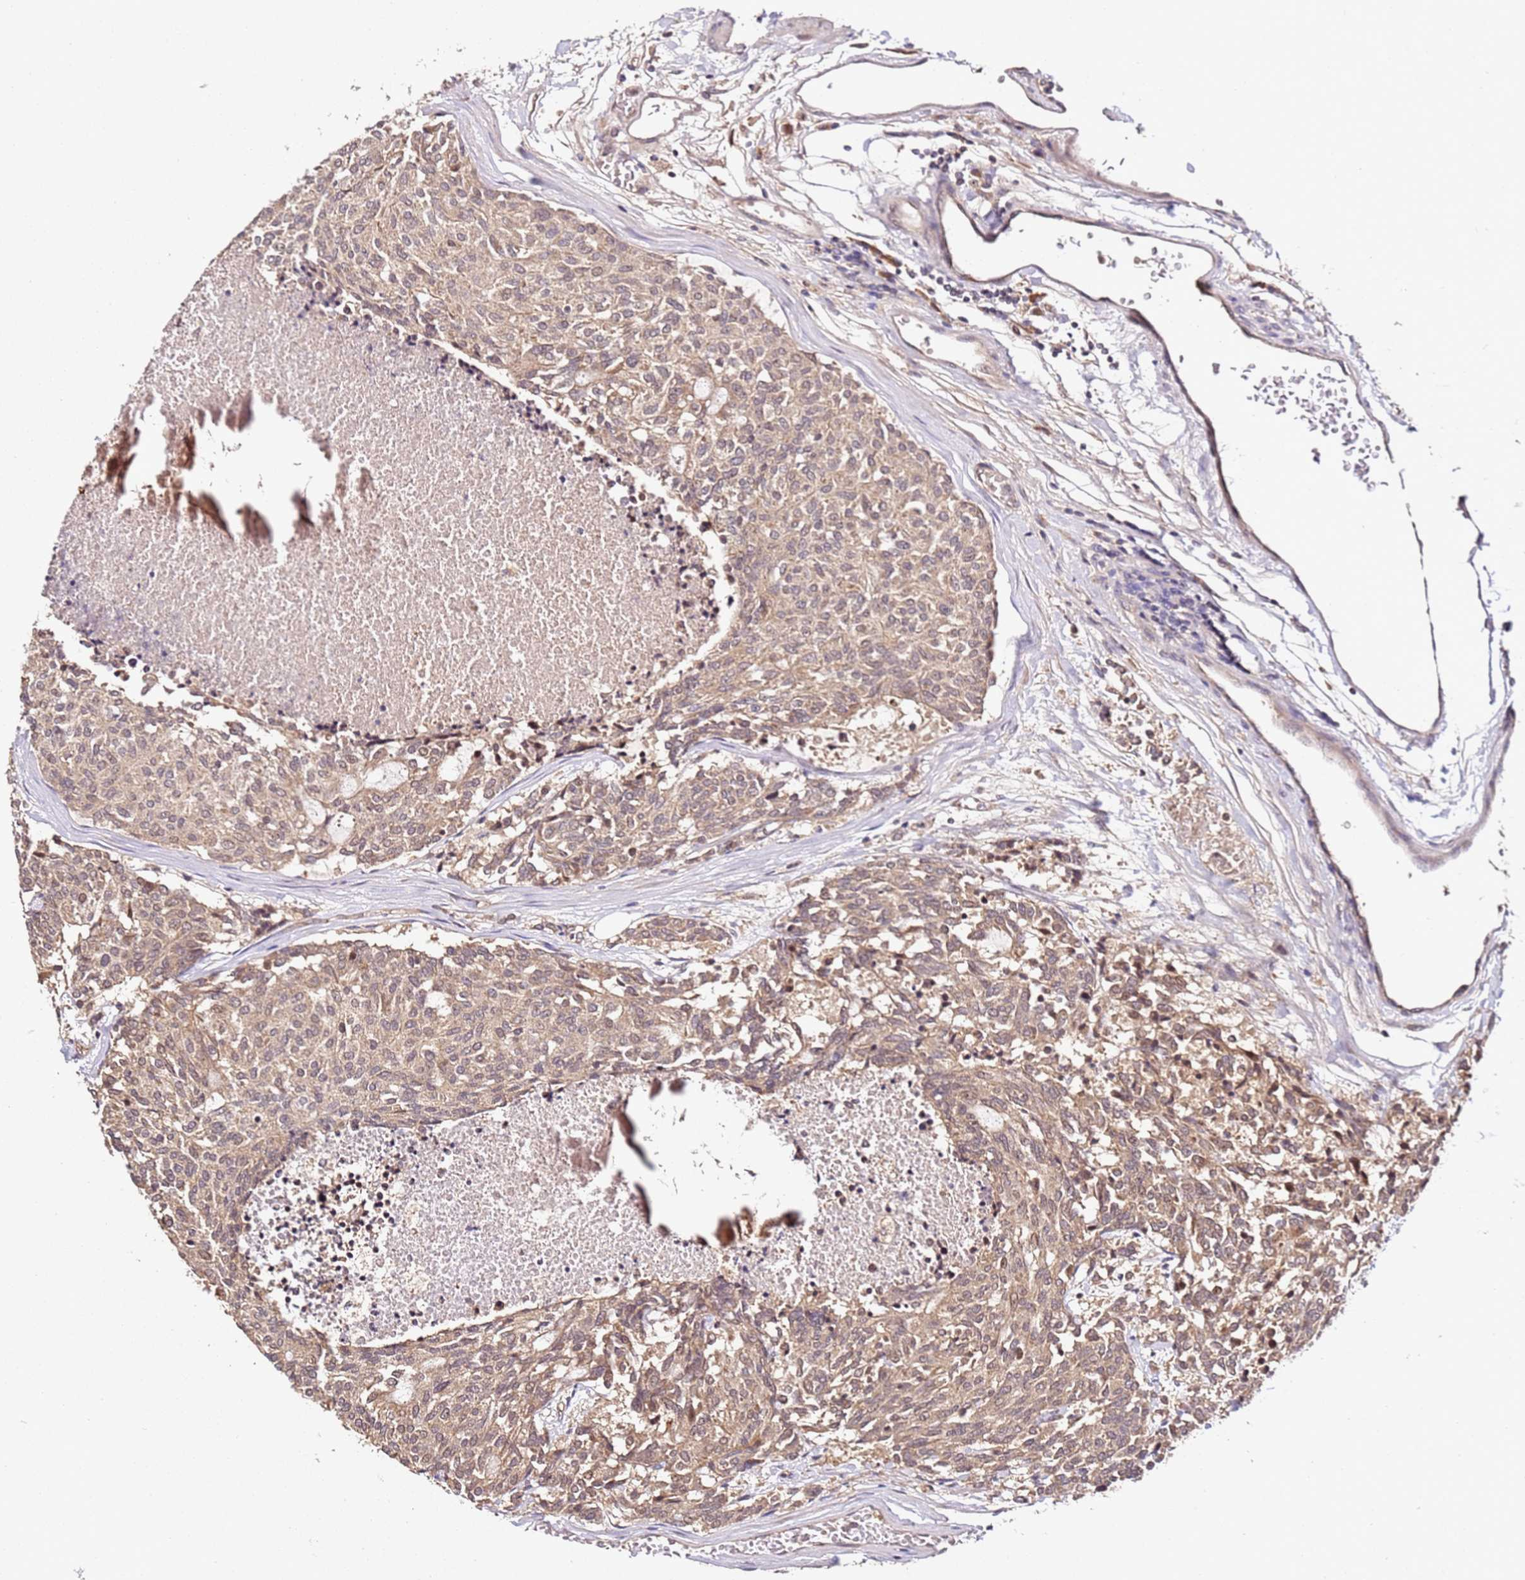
{"staining": {"intensity": "moderate", "quantity": ">75%", "location": "cytoplasmic/membranous"}, "tissue": "carcinoid", "cell_type": "Tumor cells", "image_type": "cancer", "snomed": [{"axis": "morphology", "description": "Carcinoid, malignant, NOS"}, {"axis": "topography", "description": "Pancreas"}], "caption": "Protein expression analysis of human carcinoid (malignant) reveals moderate cytoplasmic/membranous expression in about >75% of tumor cells.", "gene": "DDX27", "patient": {"sex": "female", "age": 54}}